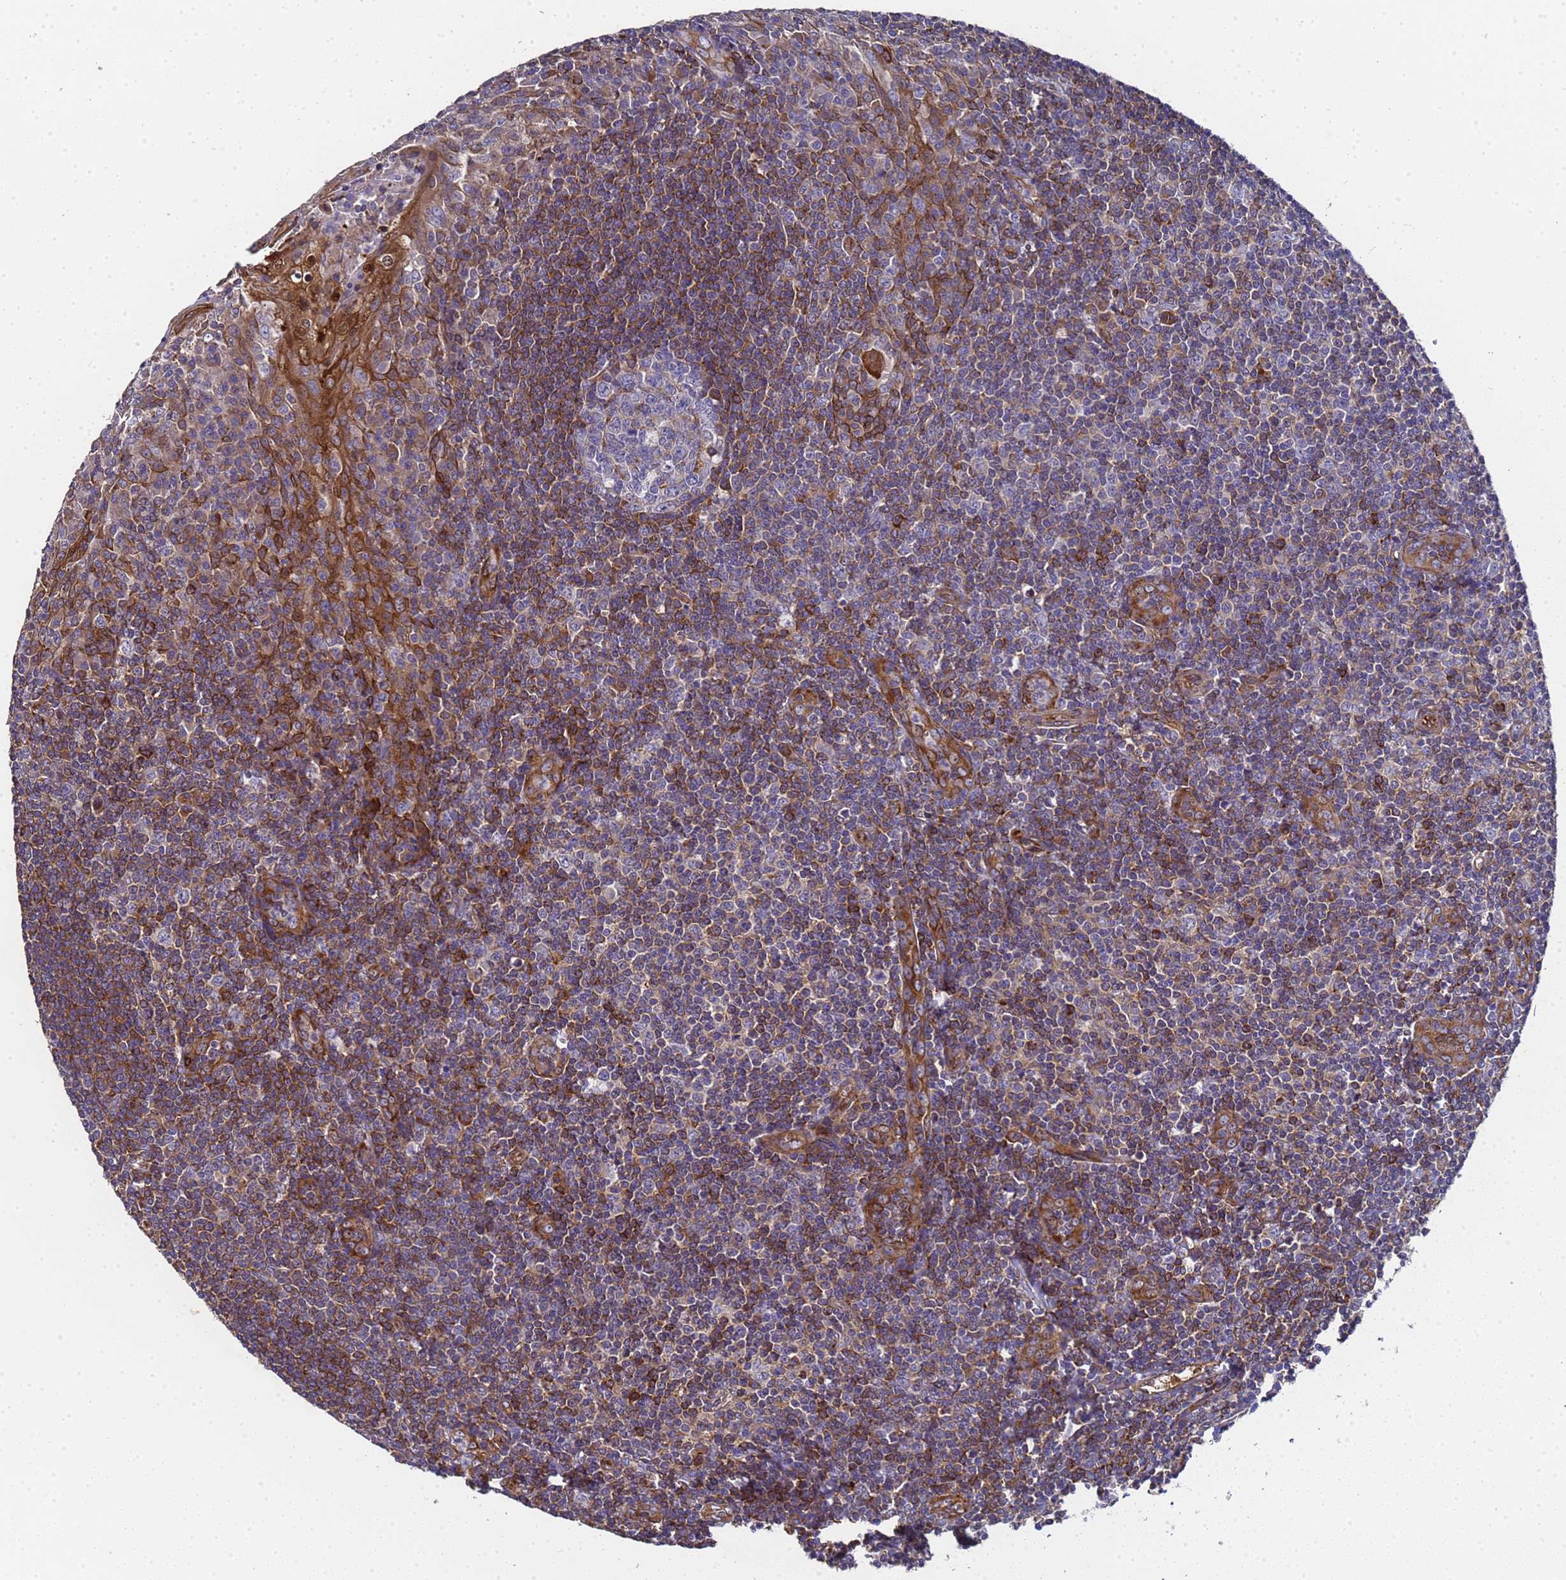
{"staining": {"intensity": "weak", "quantity": "<25%", "location": "cytoplasmic/membranous"}, "tissue": "tonsil", "cell_type": "Germinal center cells", "image_type": "normal", "snomed": [{"axis": "morphology", "description": "Normal tissue, NOS"}, {"axis": "topography", "description": "Tonsil"}], "caption": "This is an IHC micrograph of unremarkable tonsil. There is no expression in germinal center cells.", "gene": "MOCS1", "patient": {"sex": "male", "age": 27}}